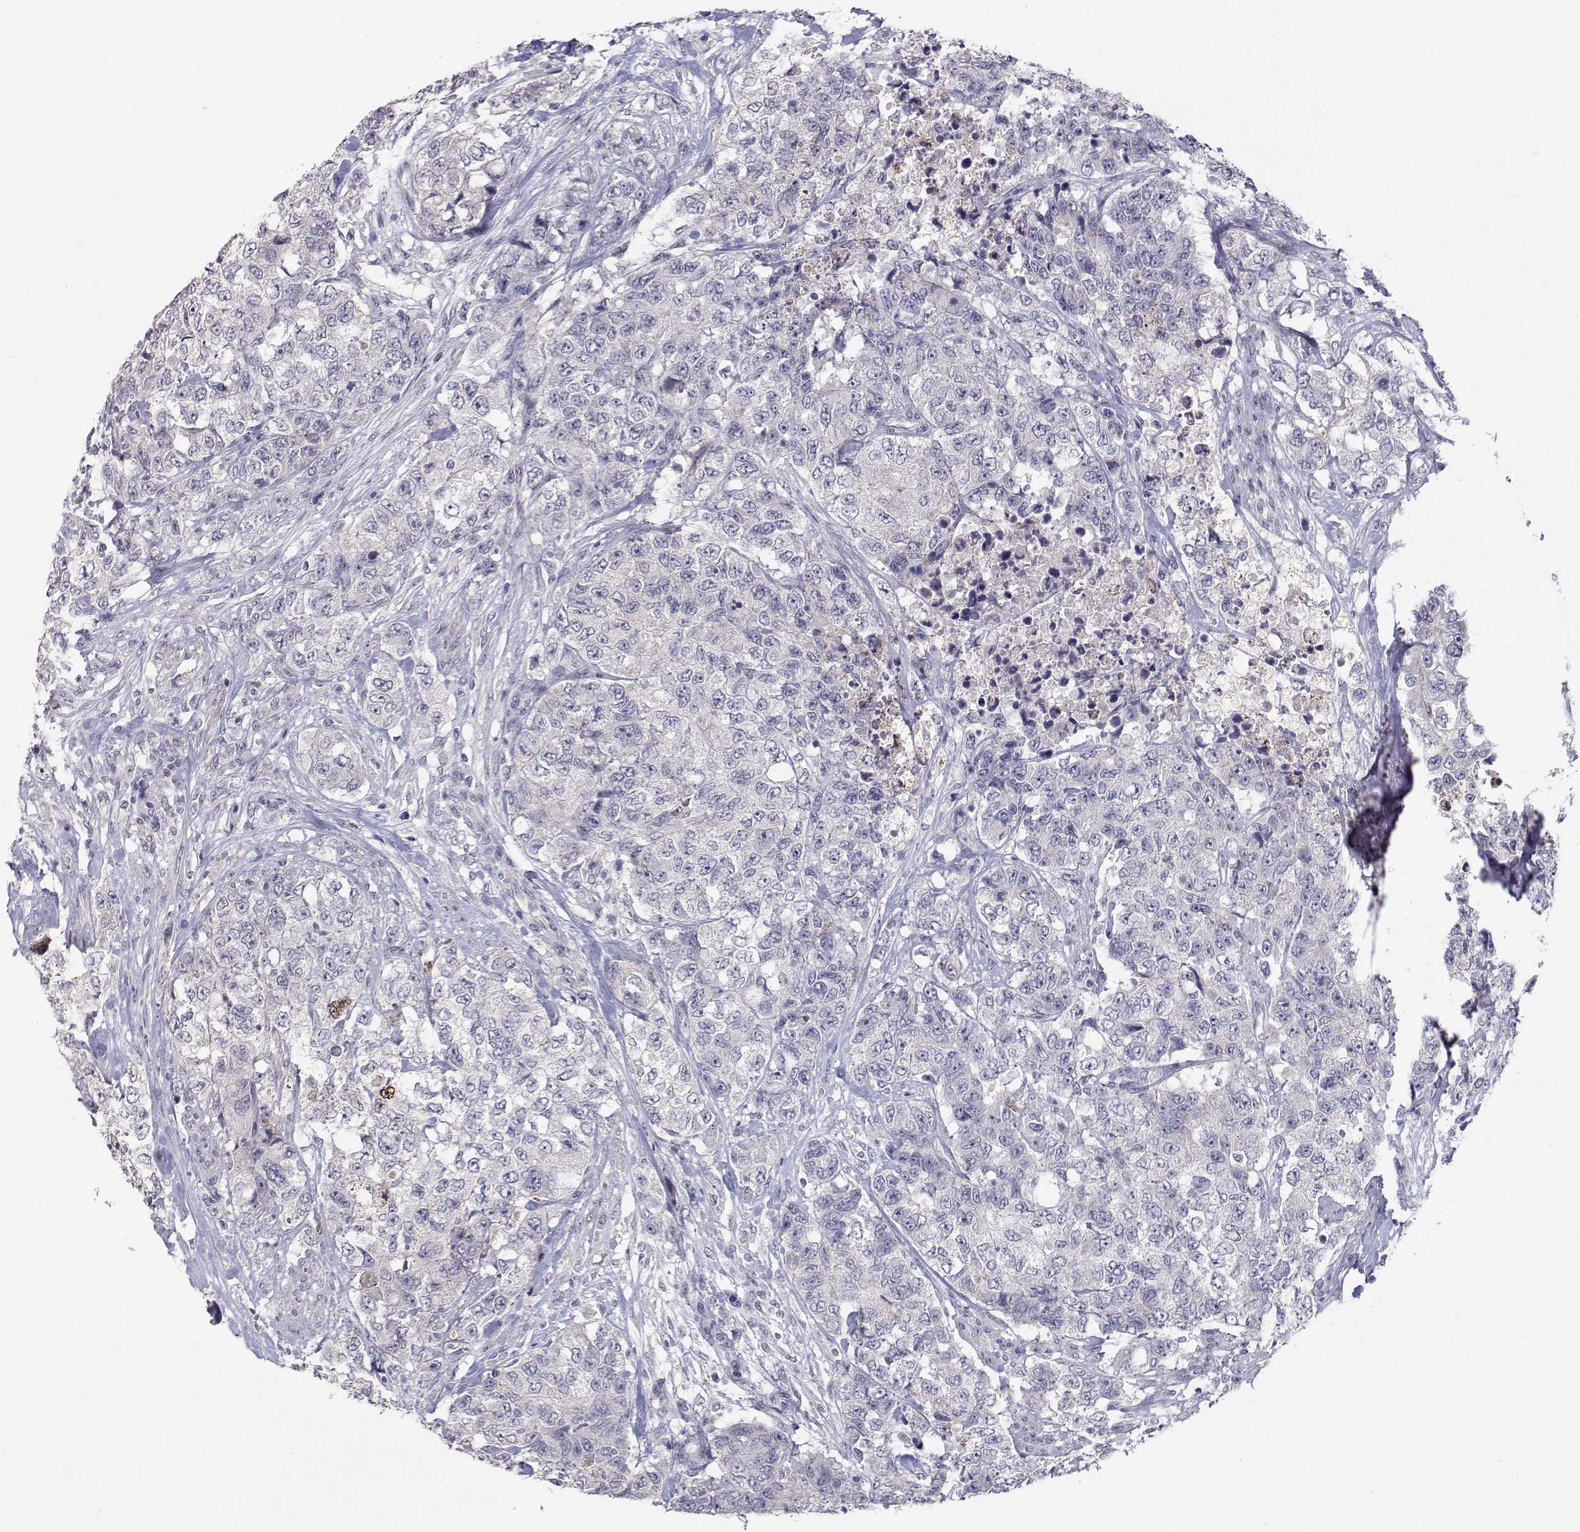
{"staining": {"intensity": "negative", "quantity": "none", "location": "none"}, "tissue": "urothelial cancer", "cell_type": "Tumor cells", "image_type": "cancer", "snomed": [{"axis": "morphology", "description": "Urothelial carcinoma, High grade"}, {"axis": "topography", "description": "Urinary bladder"}], "caption": "Immunohistochemistry of high-grade urothelial carcinoma shows no positivity in tumor cells.", "gene": "RBPJL", "patient": {"sex": "female", "age": 78}}